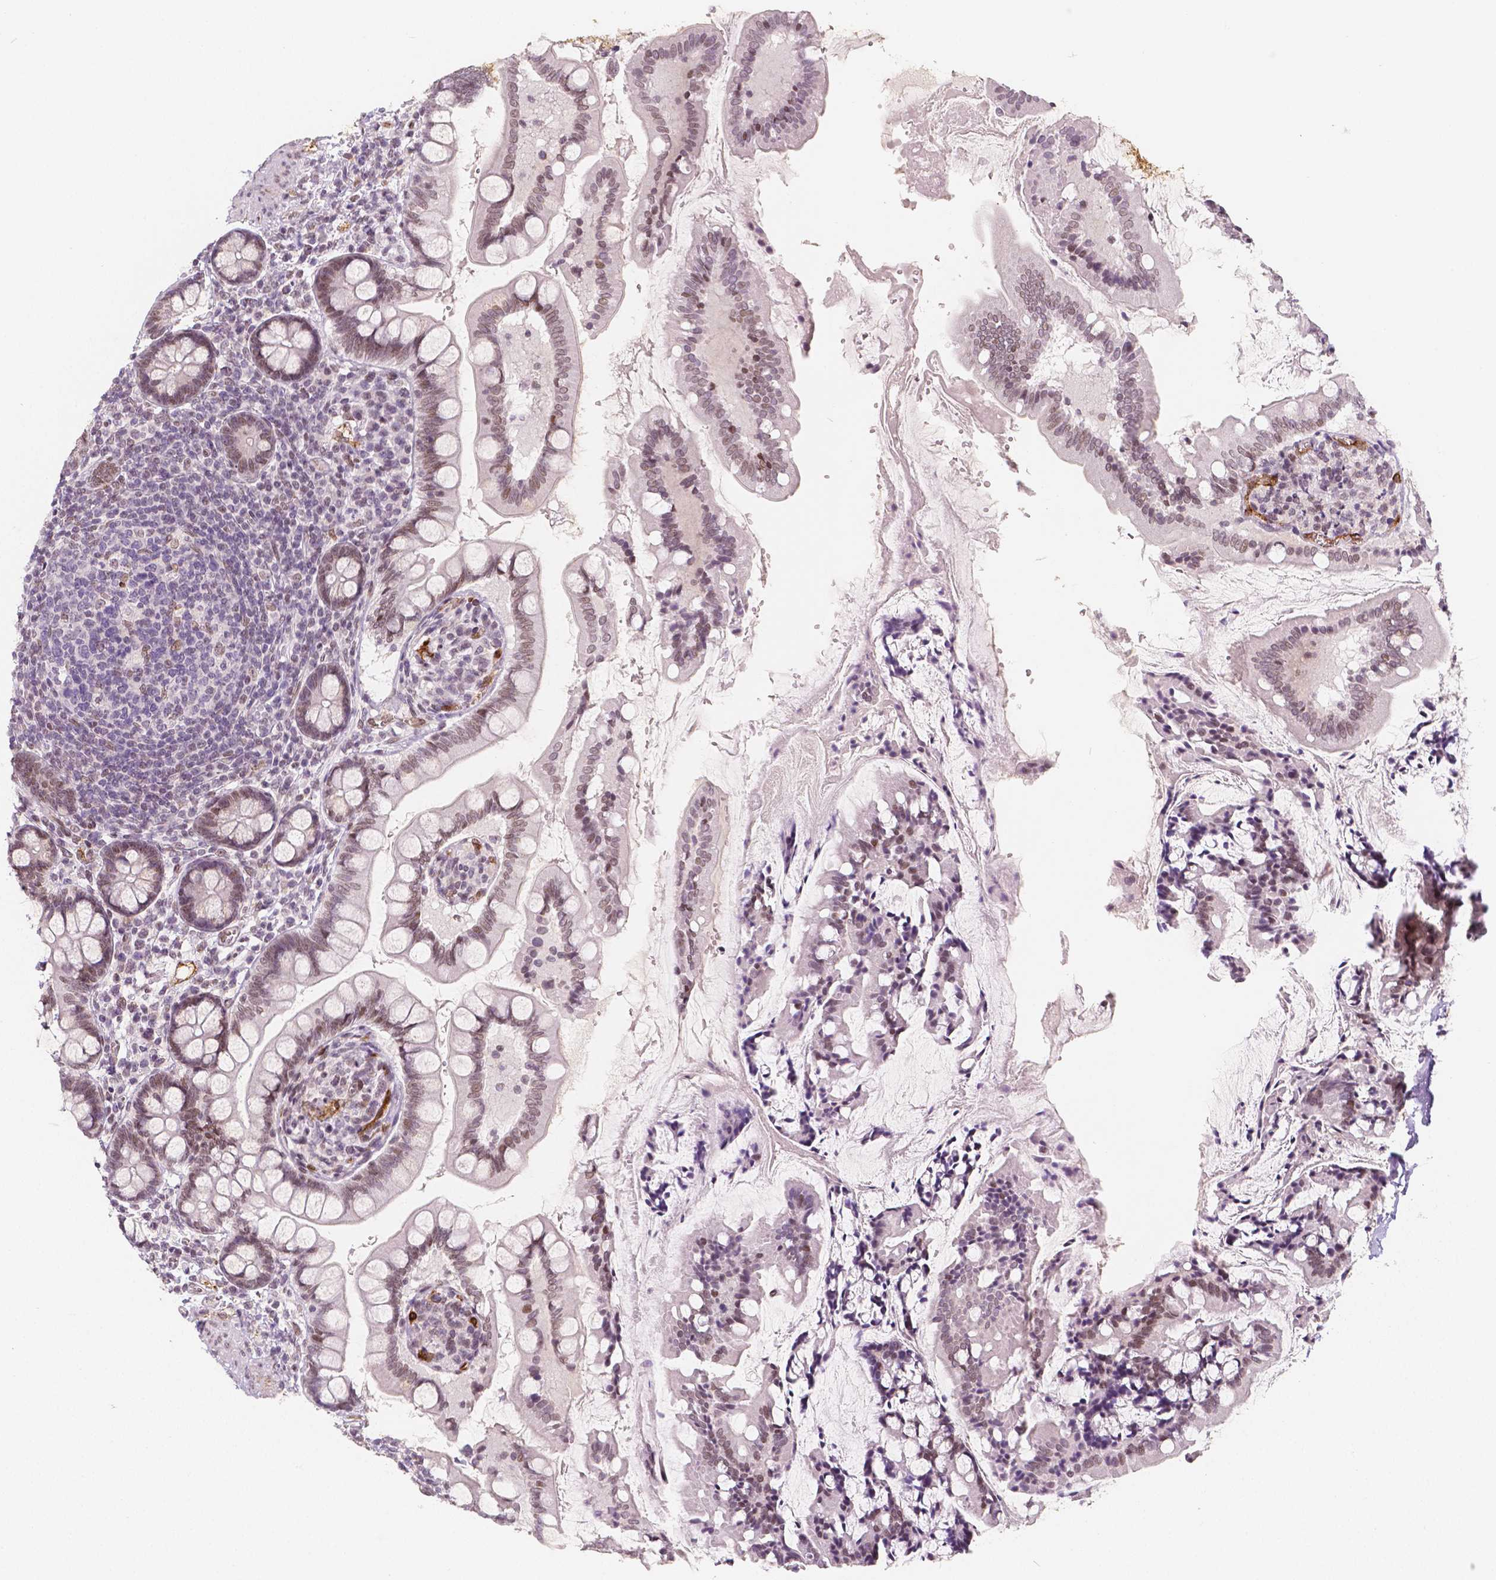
{"staining": {"intensity": "moderate", "quantity": "25%-75%", "location": "nuclear"}, "tissue": "small intestine", "cell_type": "Glandular cells", "image_type": "normal", "snomed": [{"axis": "morphology", "description": "Normal tissue, NOS"}, {"axis": "topography", "description": "Small intestine"}], "caption": "Small intestine stained with DAB immunohistochemistry (IHC) shows medium levels of moderate nuclear expression in approximately 25%-75% of glandular cells. (DAB (3,3'-diaminobenzidine) IHC, brown staining for protein, blue staining for nuclei).", "gene": "KDM5B", "patient": {"sex": "female", "age": 56}}